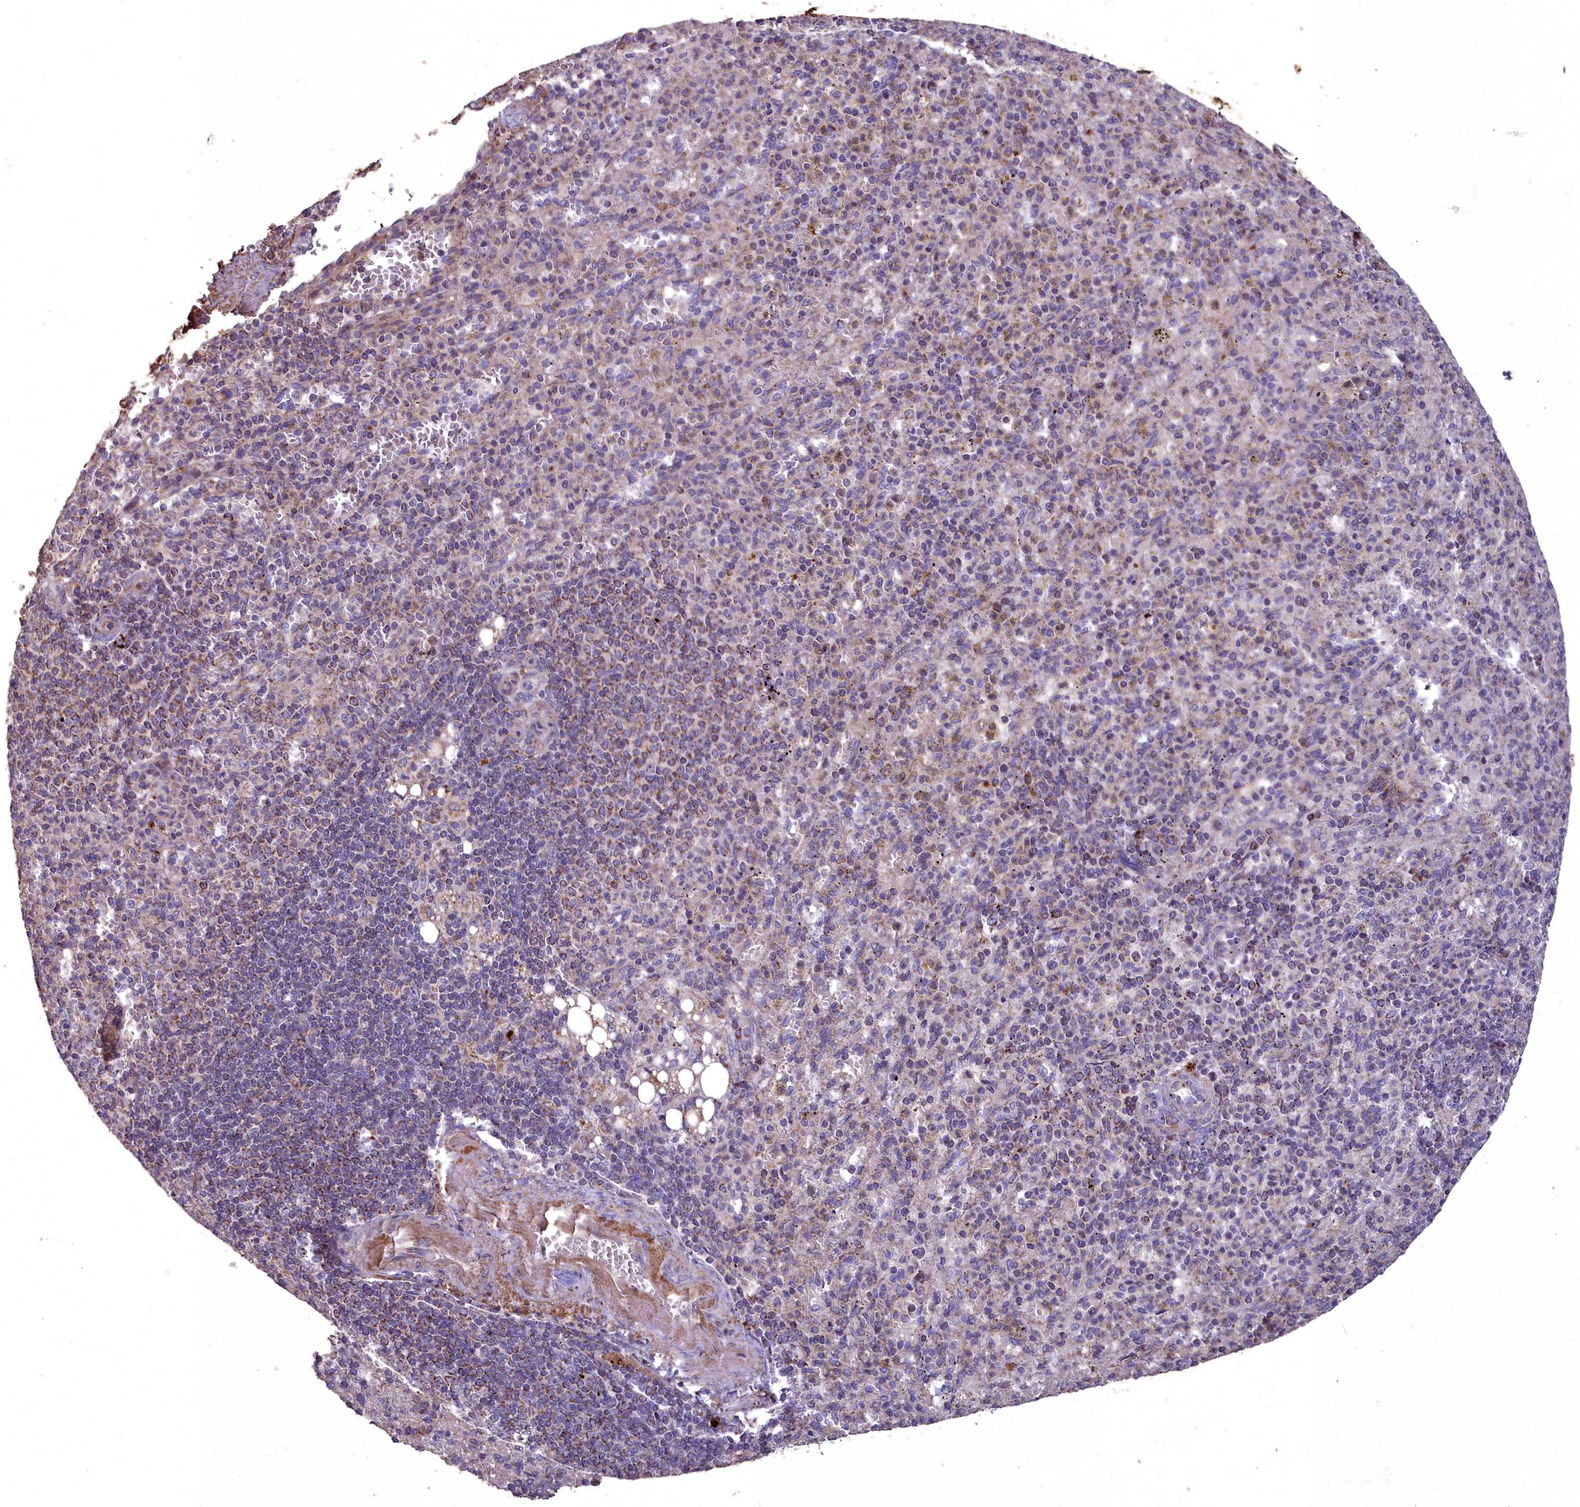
{"staining": {"intensity": "moderate", "quantity": "<25%", "location": "cytoplasmic/membranous"}, "tissue": "spleen", "cell_type": "Cells in red pulp", "image_type": "normal", "snomed": [{"axis": "morphology", "description": "Normal tissue, NOS"}, {"axis": "topography", "description": "Spleen"}], "caption": "Immunohistochemistry (IHC) of unremarkable spleen reveals low levels of moderate cytoplasmic/membranous staining in approximately <25% of cells in red pulp. (Brightfield microscopy of DAB IHC at high magnification).", "gene": "COX11", "patient": {"sex": "female", "age": 74}}